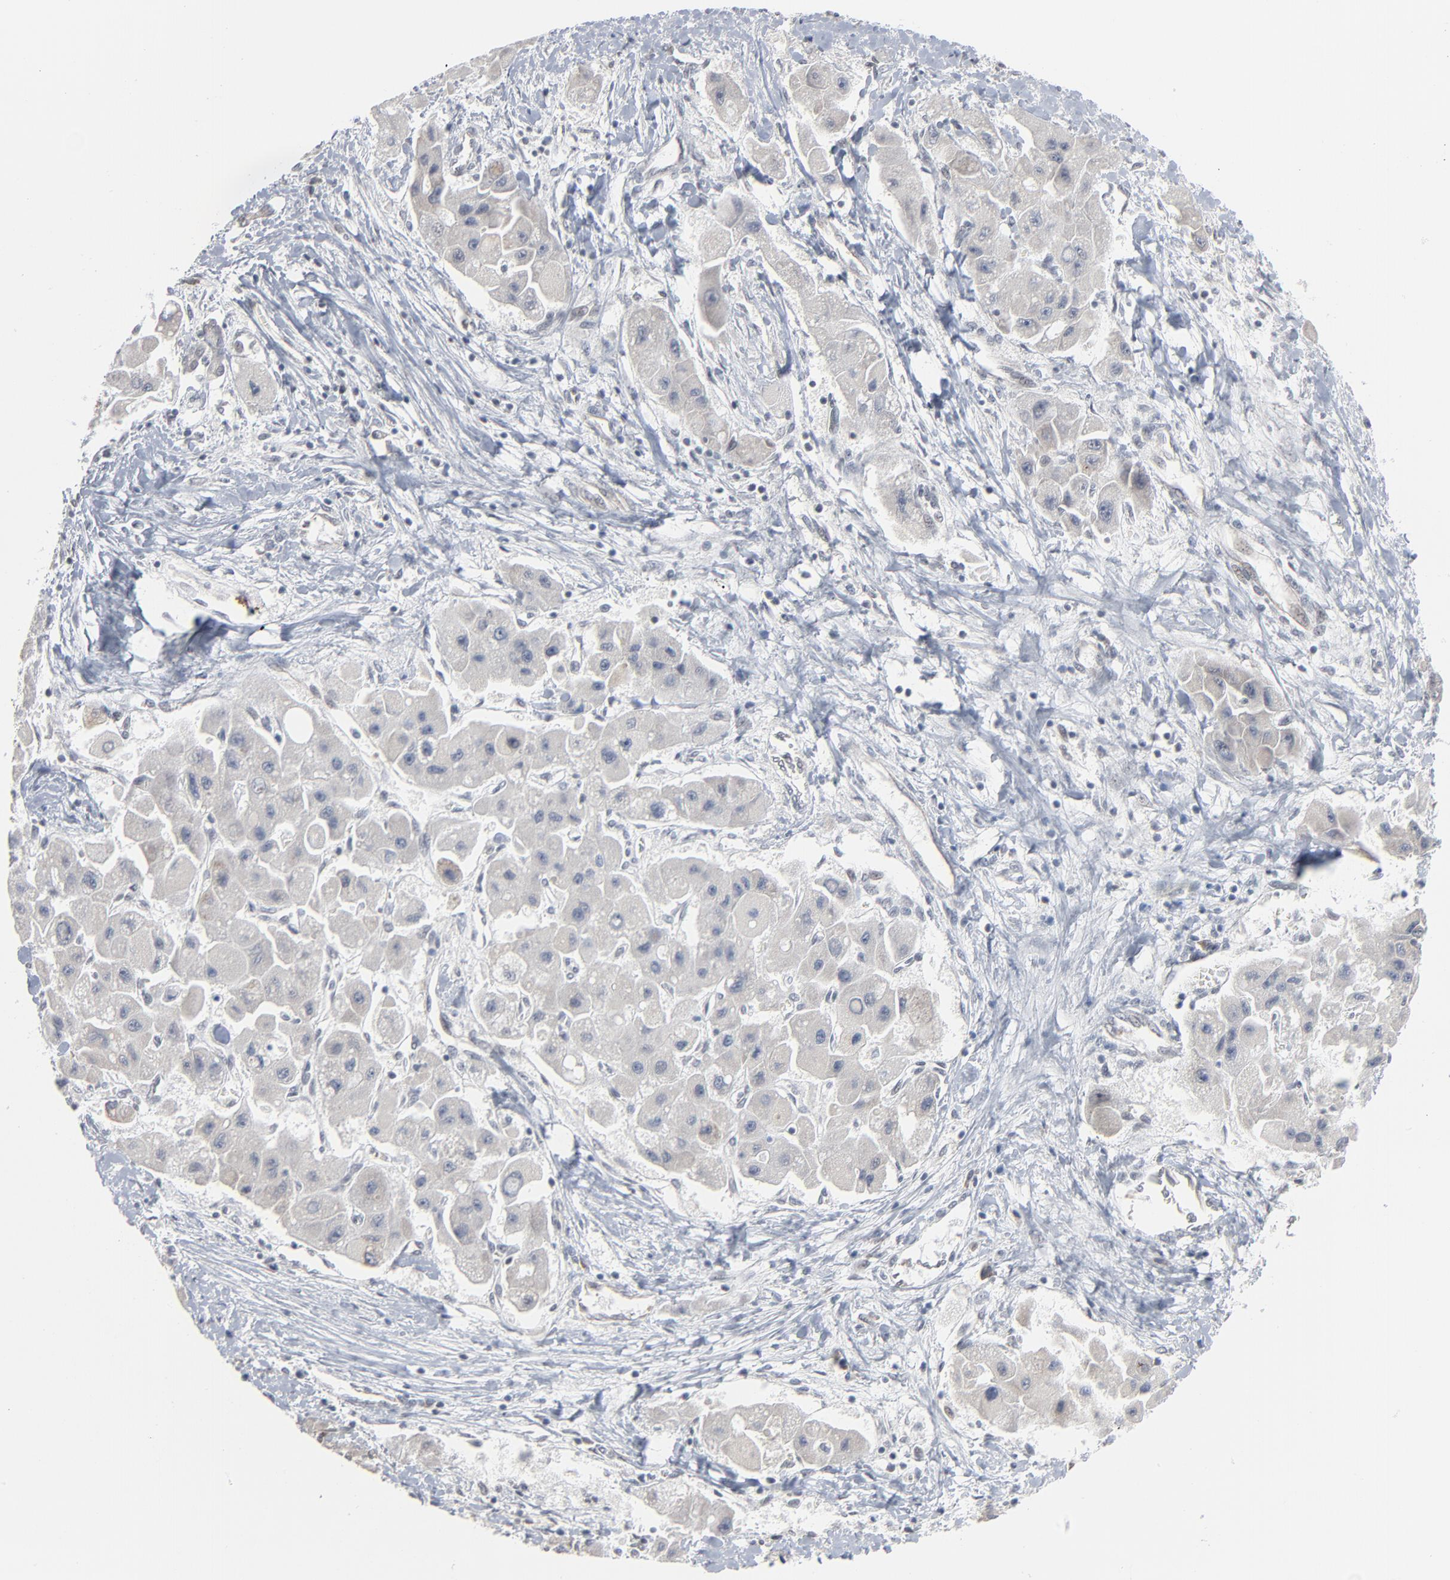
{"staining": {"intensity": "negative", "quantity": "none", "location": "none"}, "tissue": "liver cancer", "cell_type": "Tumor cells", "image_type": "cancer", "snomed": [{"axis": "morphology", "description": "Carcinoma, Hepatocellular, NOS"}, {"axis": "topography", "description": "Liver"}], "caption": "An immunohistochemistry image of liver cancer (hepatocellular carcinoma) is shown. There is no staining in tumor cells of liver cancer (hepatocellular carcinoma).", "gene": "ITPR3", "patient": {"sex": "male", "age": 24}}